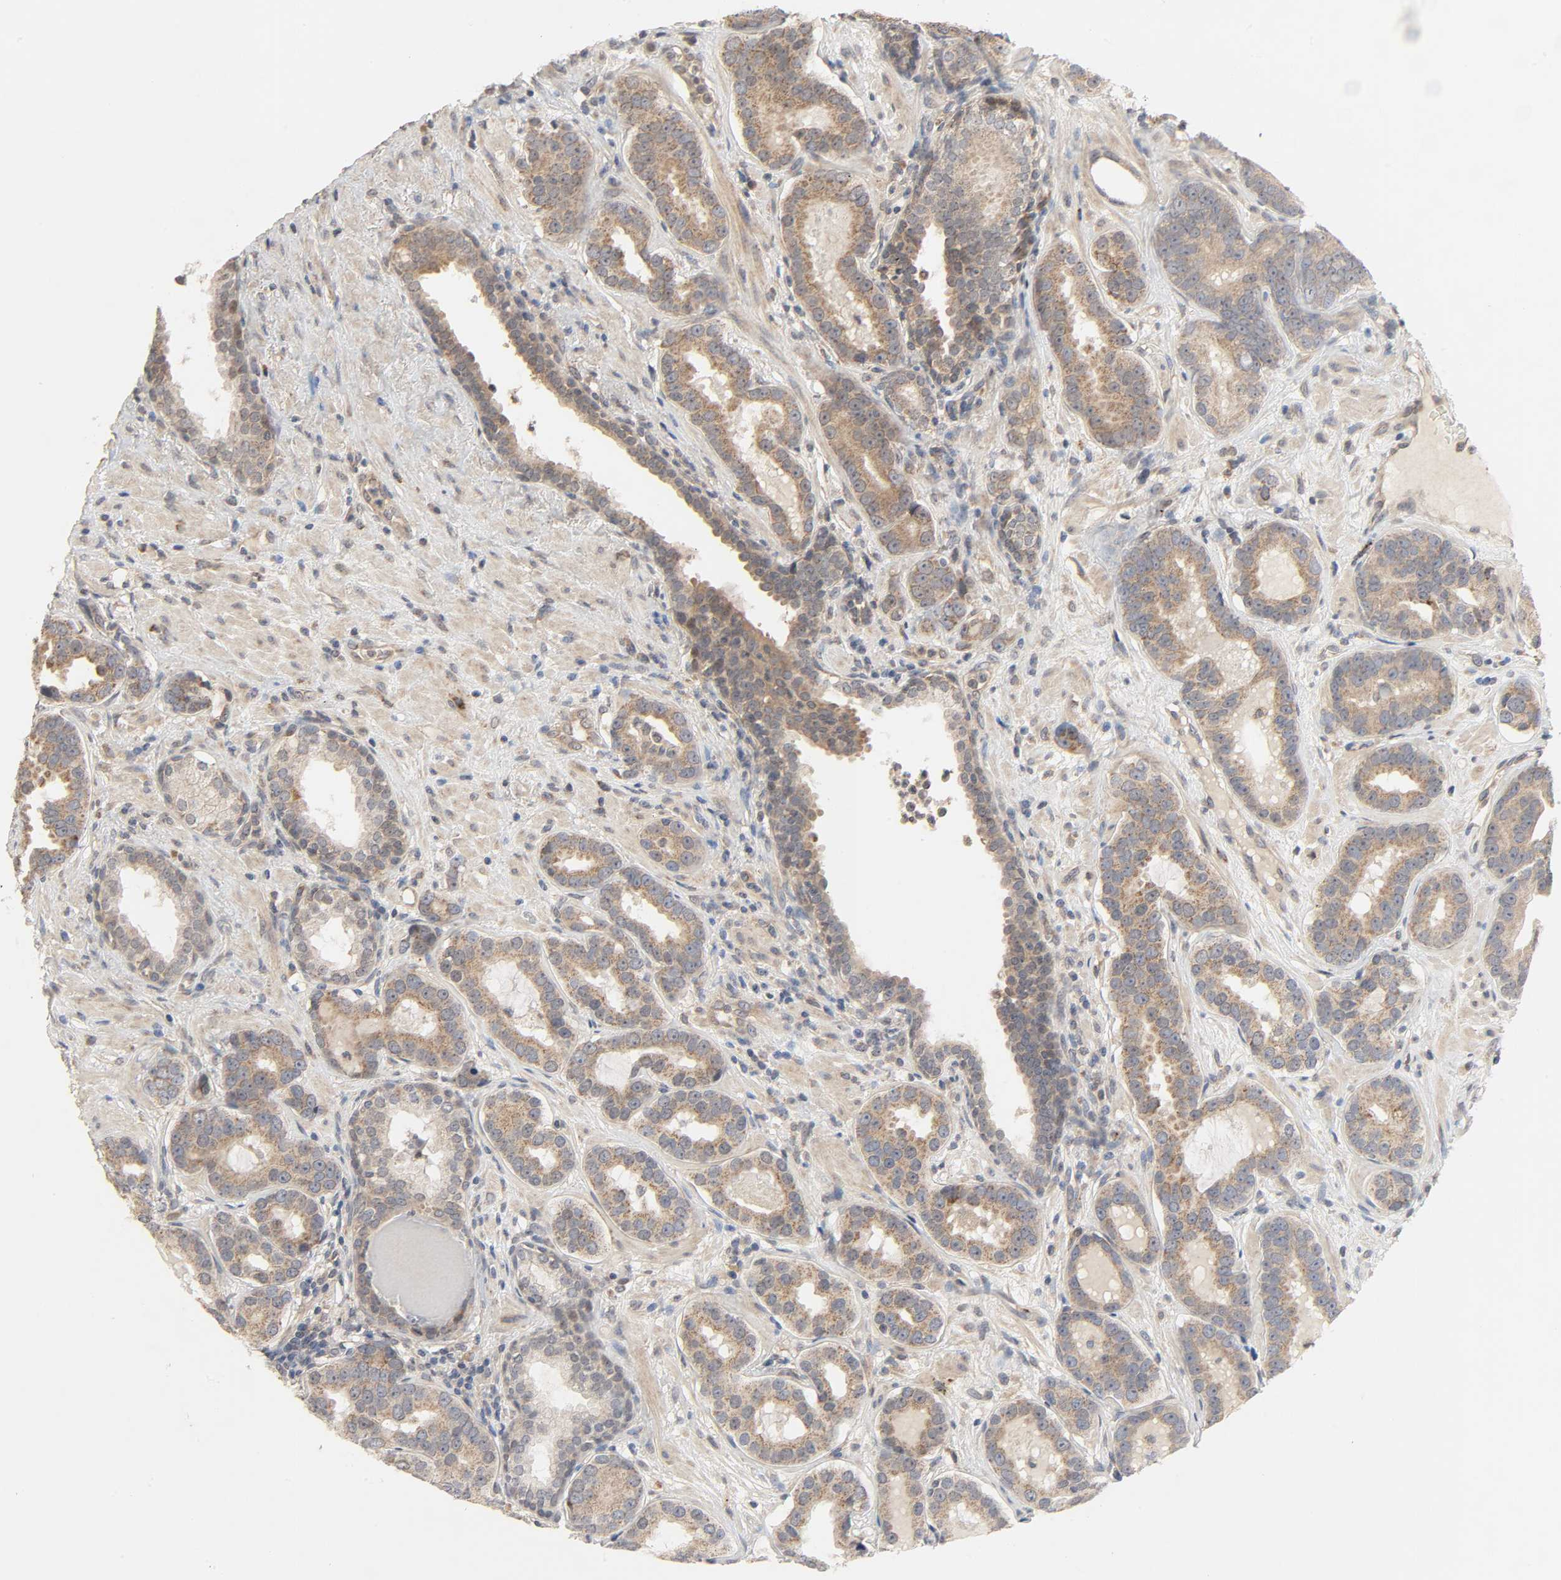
{"staining": {"intensity": "weak", "quantity": ">75%", "location": "cytoplasmic/membranous"}, "tissue": "prostate cancer", "cell_type": "Tumor cells", "image_type": "cancer", "snomed": [{"axis": "morphology", "description": "Adenocarcinoma, Low grade"}, {"axis": "topography", "description": "Prostate"}], "caption": "This is an image of immunohistochemistry (IHC) staining of prostate adenocarcinoma (low-grade), which shows weak expression in the cytoplasmic/membranous of tumor cells.", "gene": "CLEC4E", "patient": {"sex": "male", "age": 59}}